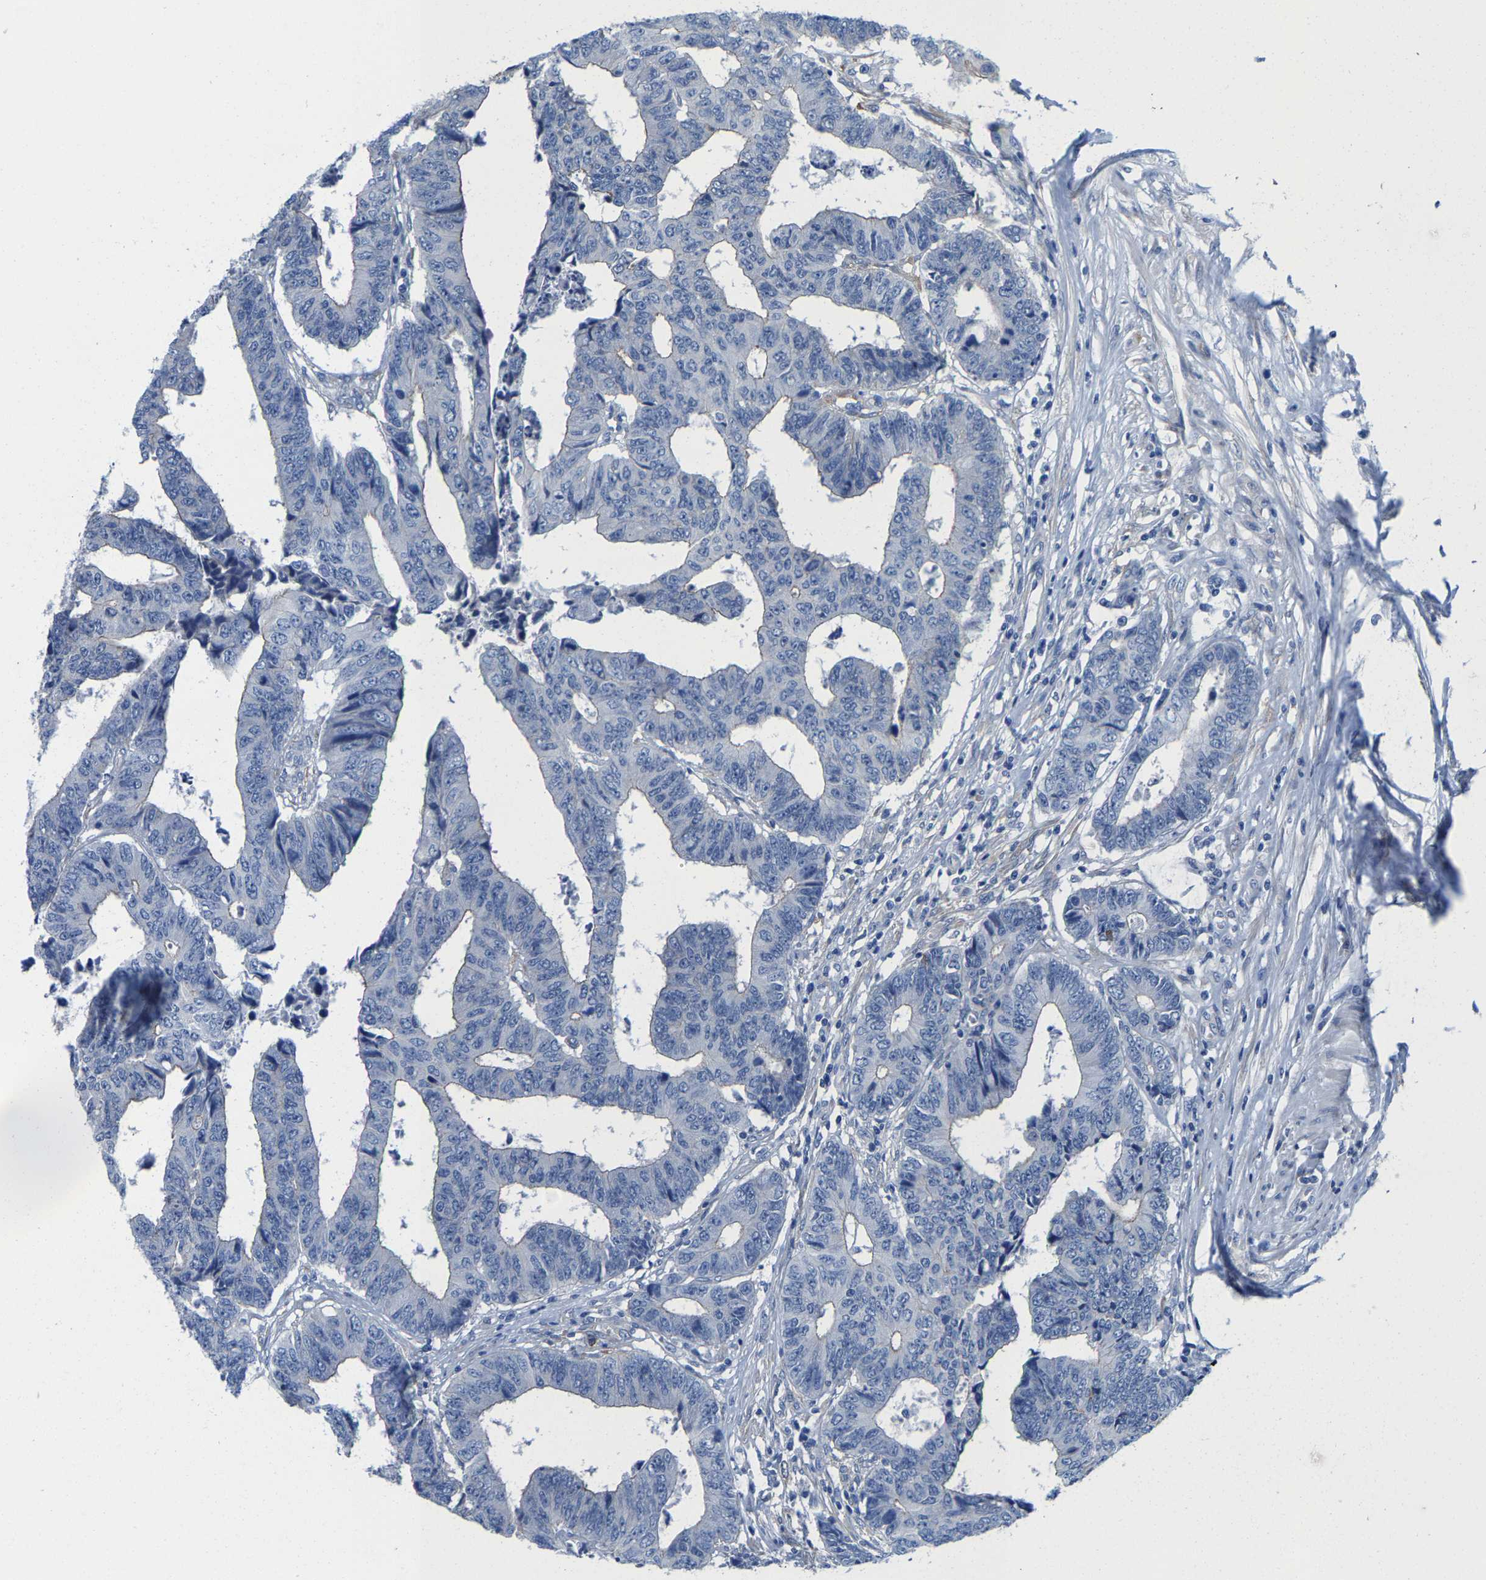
{"staining": {"intensity": "negative", "quantity": "none", "location": "none"}, "tissue": "colorectal cancer", "cell_type": "Tumor cells", "image_type": "cancer", "snomed": [{"axis": "morphology", "description": "Adenocarcinoma, NOS"}, {"axis": "topography", "description": "Rectum"}], "caption": "Adenocarcinoma (colorectal) was stained to show a protein in brown. There is no significant expression in tumor cells. Nuclei are stained in blue.", "gene": "DSCAM", "patient": {"sex": "male", "age": 84}}